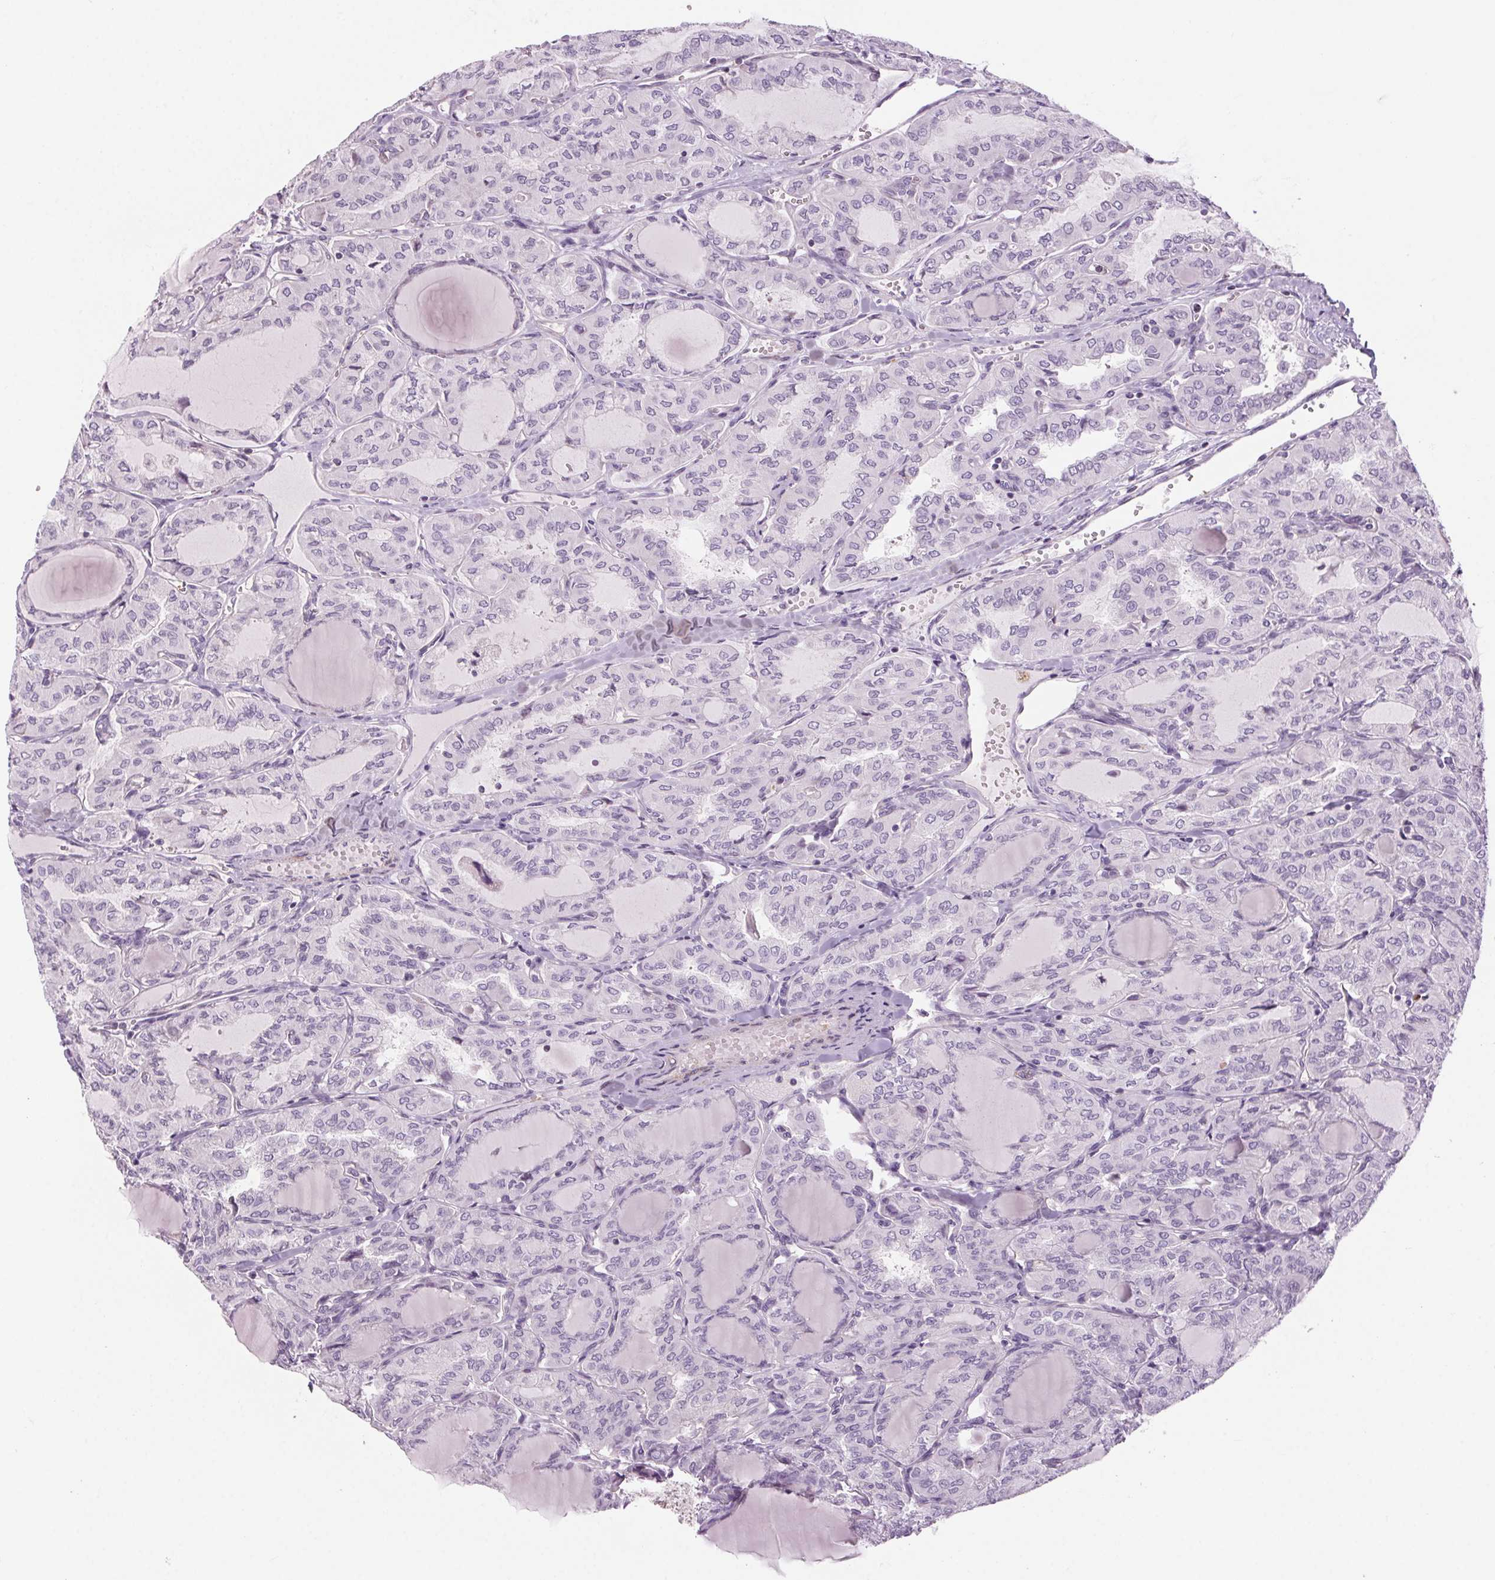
{"staining": {"intensity": "negative", "quantity": "none", "location": "none"}, "tissue": "thyroid cancer", "cell_type": "Tumor cells", "image_type": "cancer", "snomed": [{"axis": "morphology", "description": "Papillary adenocarcinoma, NOS"}, {"axis": "topography", "description": "Thyroid gland"}], "caption": "This is a micrograph of immunohistochemistry staining of thyroid cancer, which shows no positivity in tumor cells.", "gene": "HHLA2", "patient": {"sex": "male", "age": 20}}